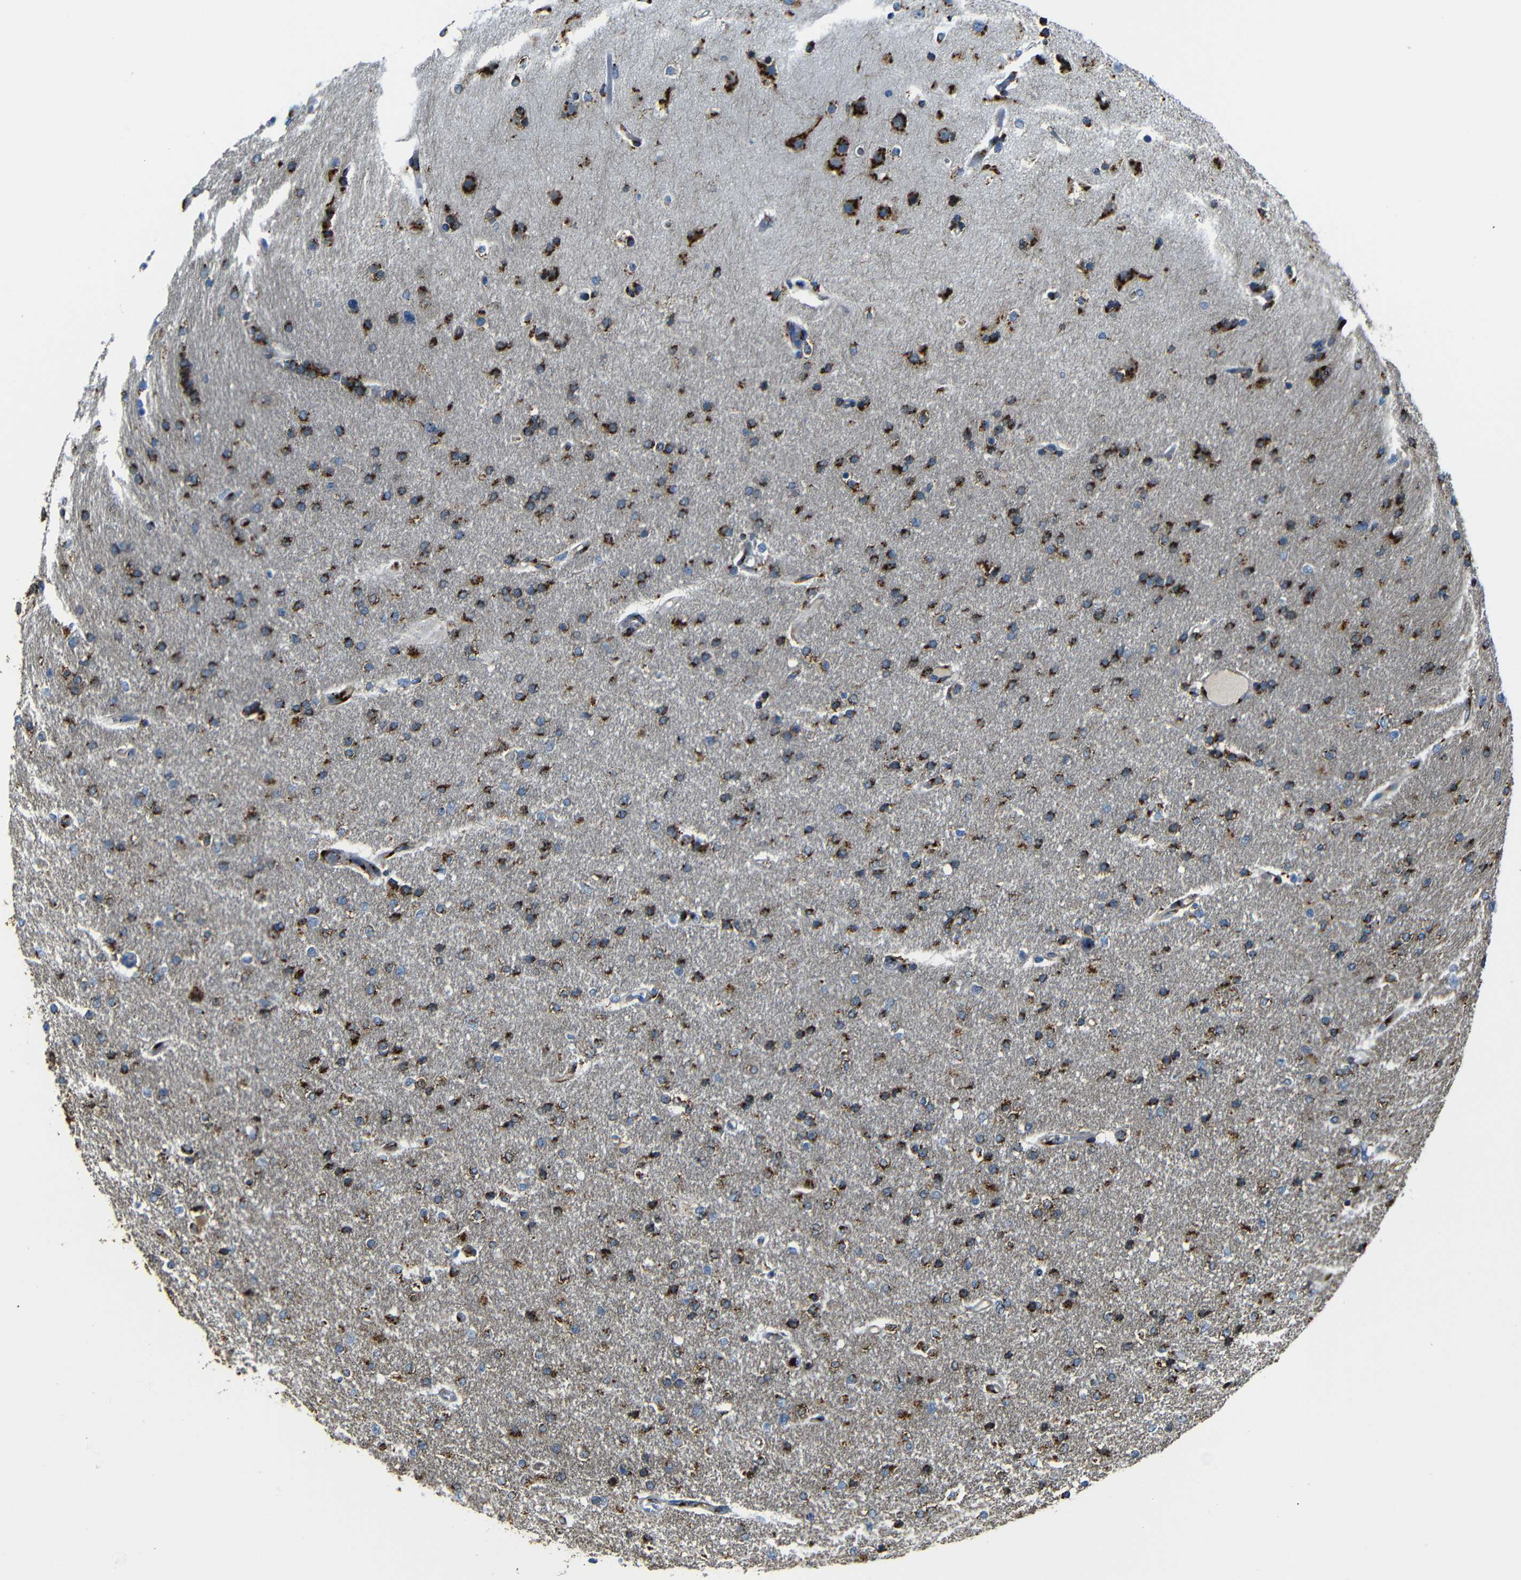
{"staining": {"intensity": "strong", "quantity": ">75%", "location": "cytoplasmic/membranous"}, "tissue": "glioma", "cell_type": "Tumor cells", "image_type": "cancer", "snomed": [{"axis": "morphology", "description": "Glioma, malignant, High grade"}, {"axis": "topography", "description": "Cerebral cortex"}], "caption": "This is an image of IHC staining of malignant glioma (high-grade), which shows strong expression in the cytoplasmic/membranous of tumor cells.", "gene": "TGOLN2", "patient": {"sex": "female", "age": 36}}